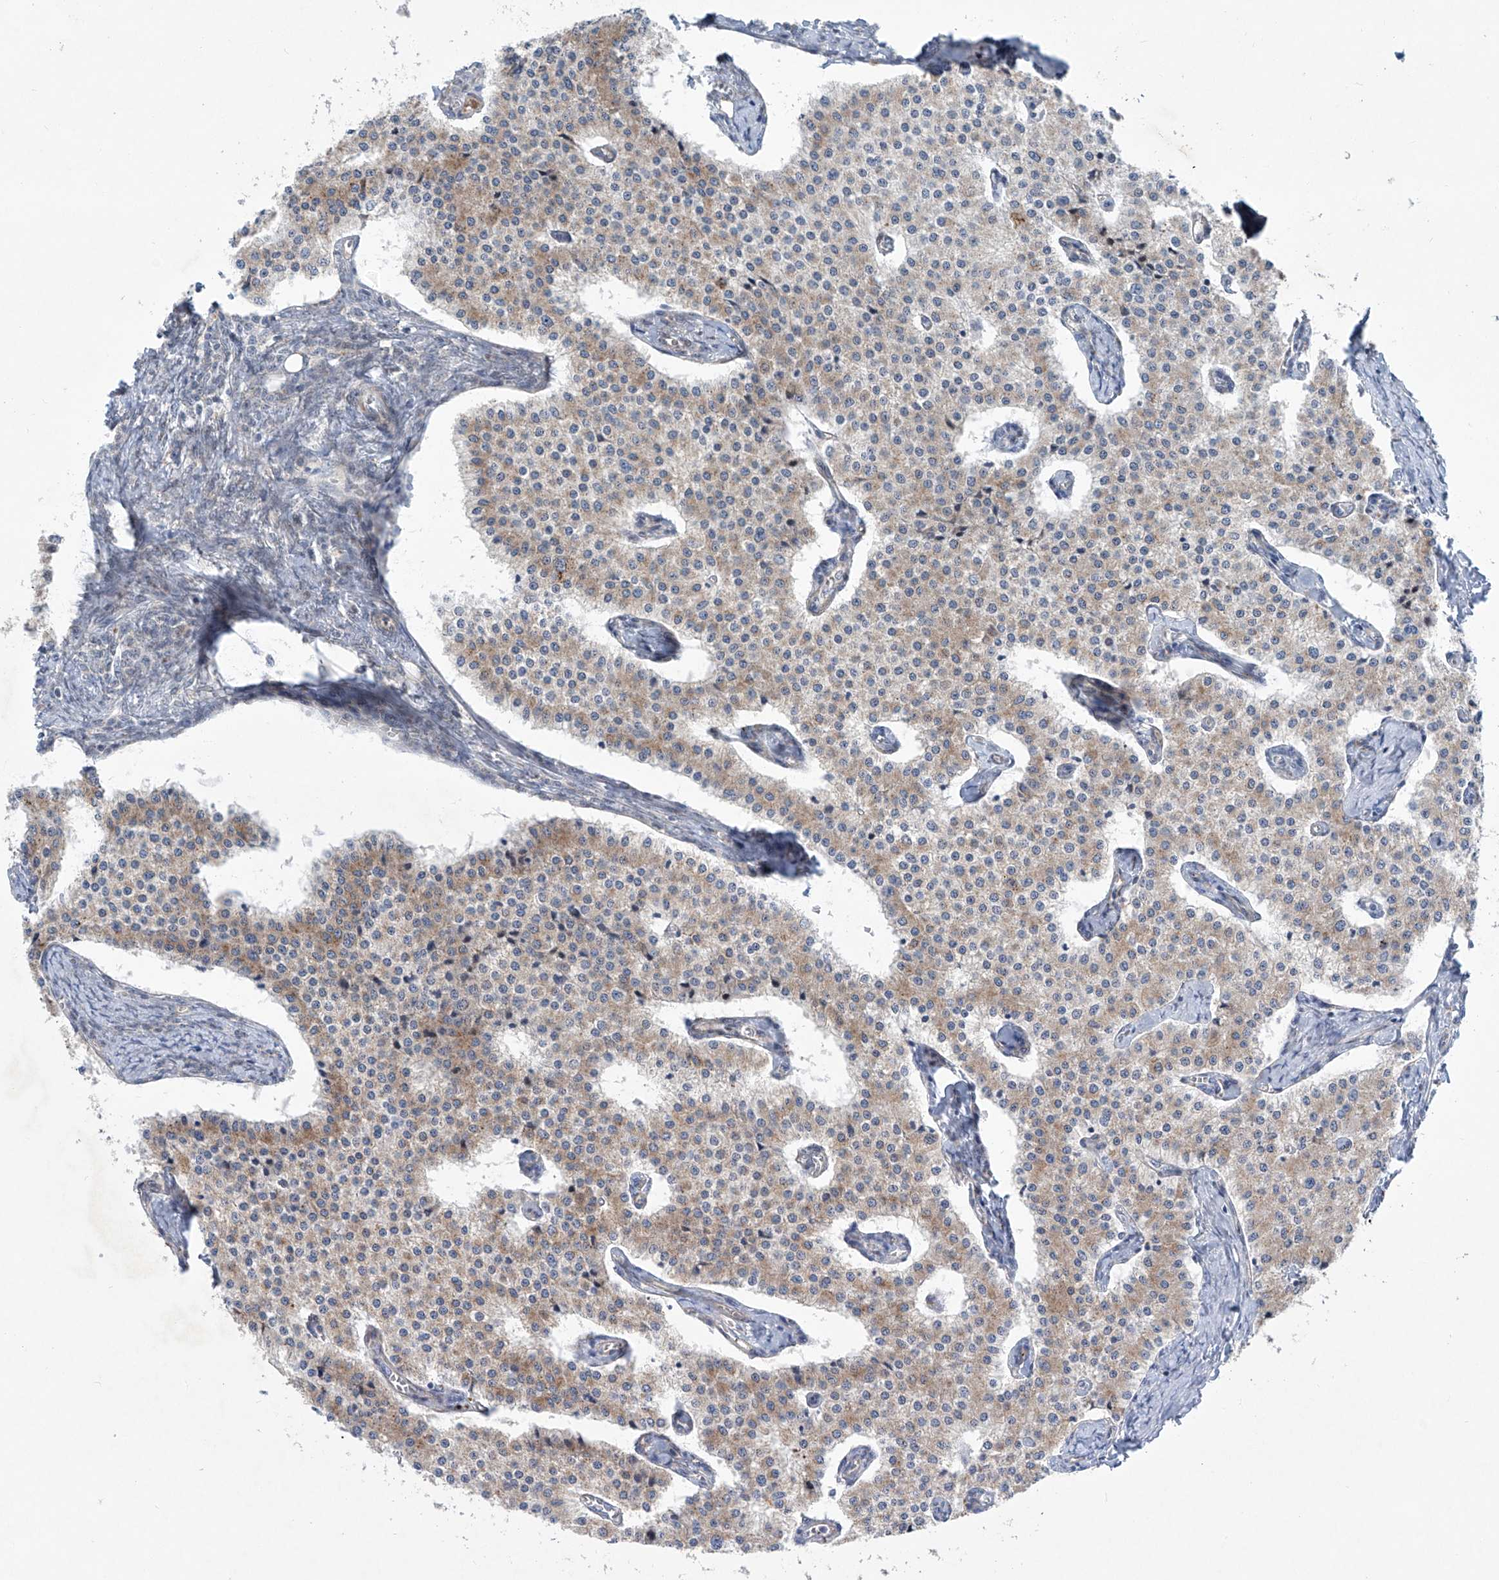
{"staining": {"intensity": "weak", "quantity": ">75%", "location": "cytoplasmic/membranous"}, "tissue": "carcinoid", "cell_type": "Tumor cells", "image_type": "cancer", "snomed": [{"axis": "morphology", "description": "Carcinoid, malignant, NOS"}, {"axis": "topography", "description": "Colon"}], "caption": "About >75% of tumor cells in malignant carcinoid demonstrate weak cytoplasmic/membranous protein expression as visualized by brown immunohistochemical staining.", "gene": "KLC4", "patient": {"sex": "female", "age": 52}}